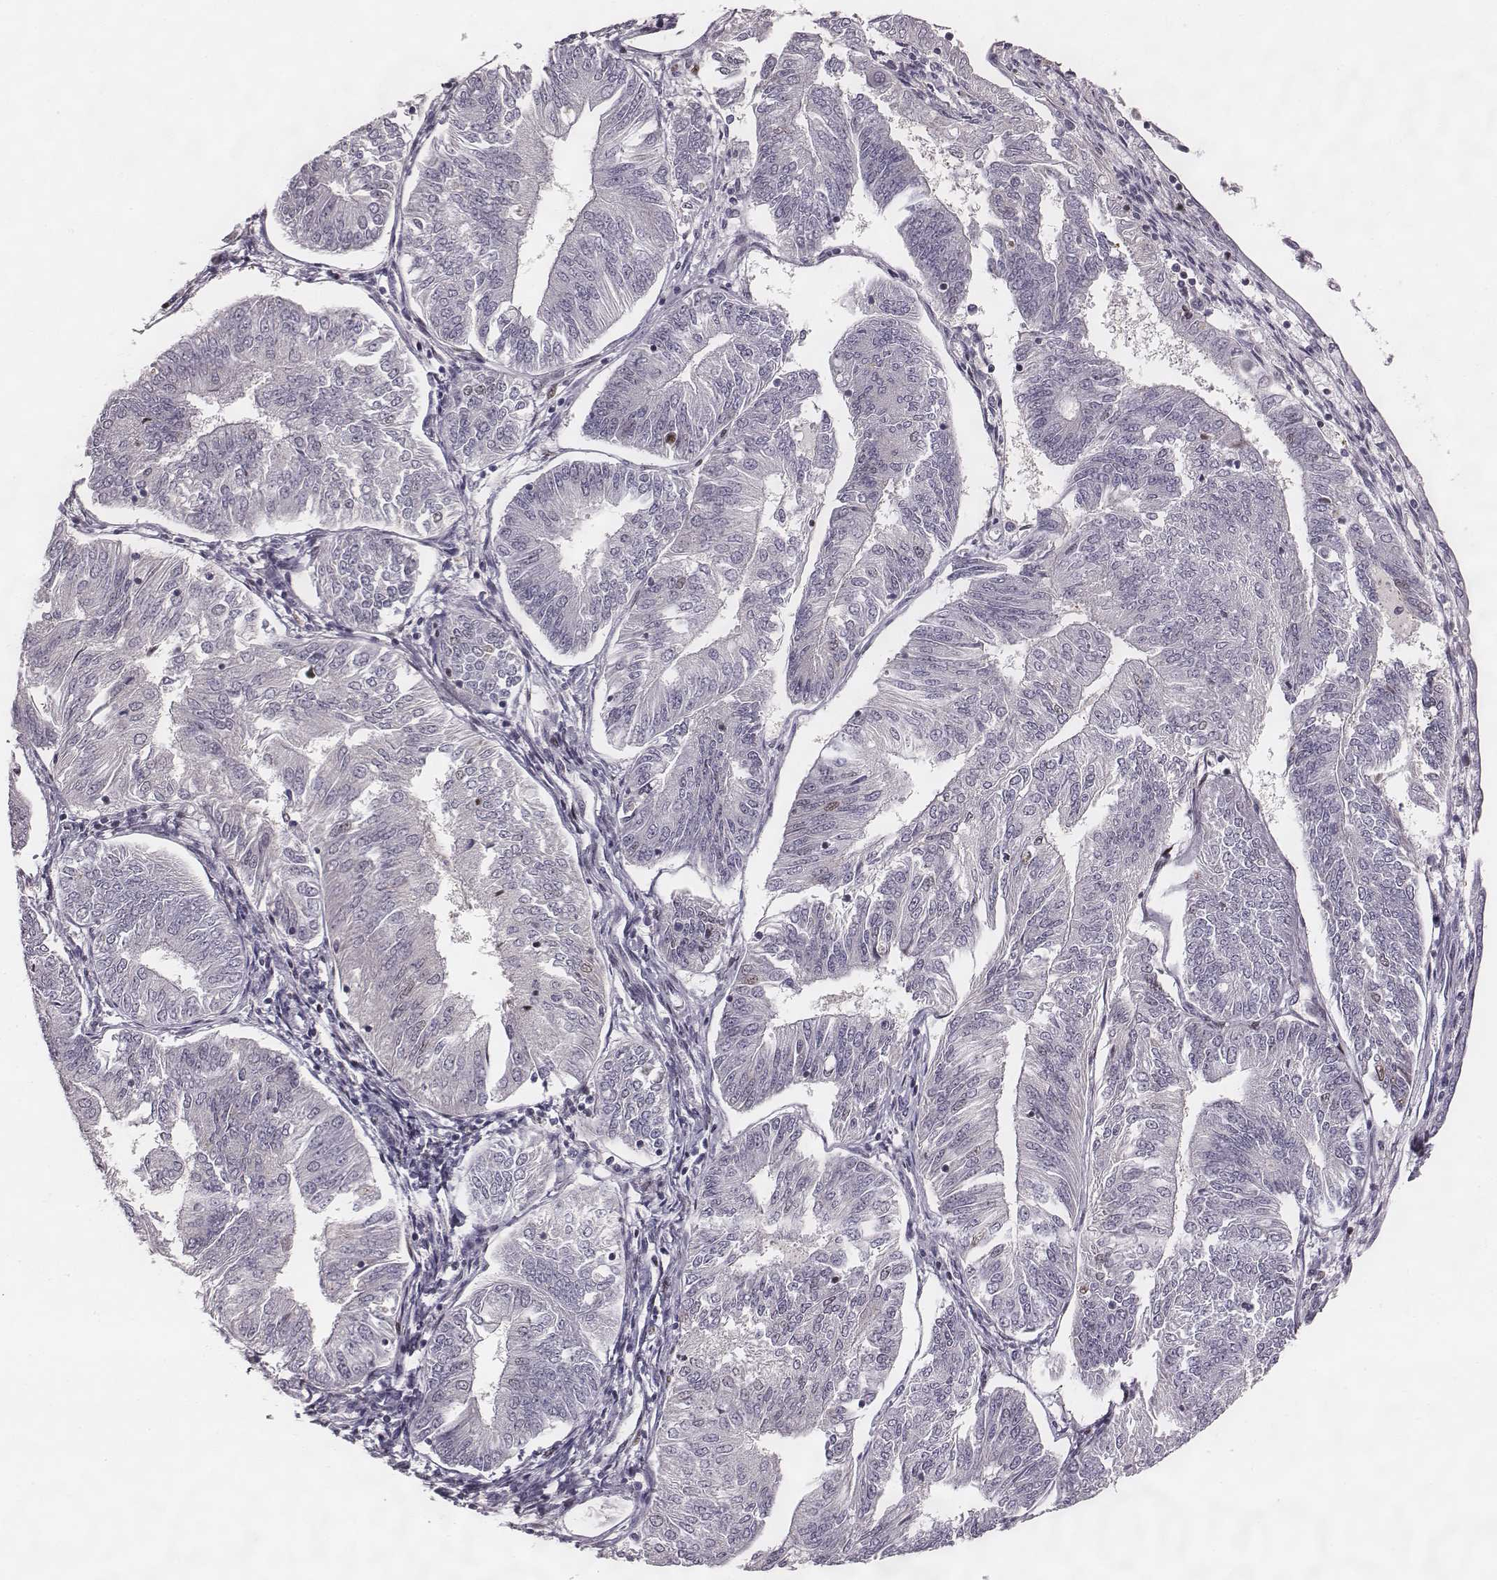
{"staining": {"intensity": "negative", "quantity": "none", "location": "none"}, "tissue": "endometrial cancer", "cell_type": "Tumor cells", "image_type": "cancer", "snomed": [{"axis": "morphology", "description": "Adenocarcinoma, NOS"}, {"axis": "topography", "description": "Endometrium"}], "caption": "Immunohistochemistry image of human endometrial adenocarcinoma stained for a protein (brown), which demonstrates no positivity in tumor cells.", "gene": "NDC1", "patient": {"sex": "female", "age": 58}}